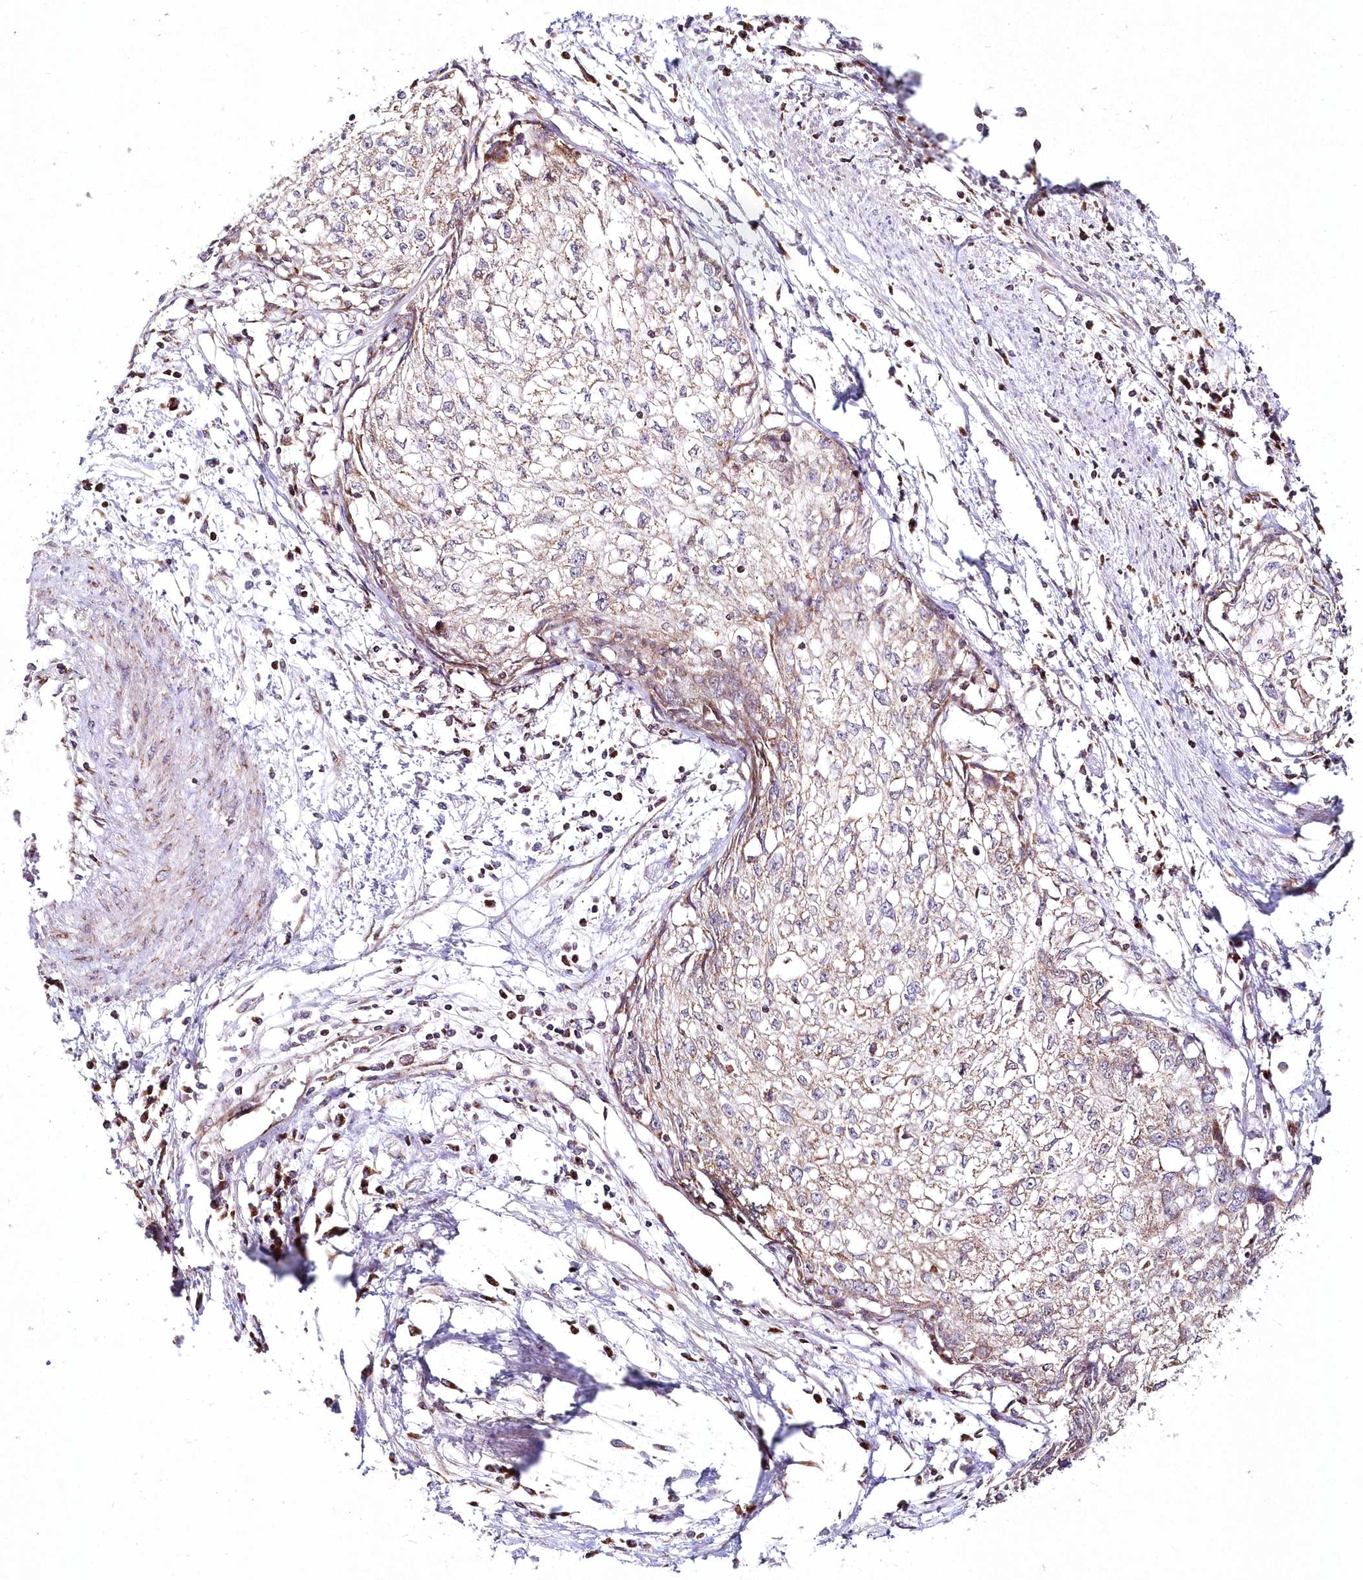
{"staining": {"intensity": "weak", "quantity": "25%-75%", "location": "cytoplasmic/membranous"}, "tissue": "cervical cancer", "cell_type": "Tumor cells", "image_type": "cancer", "snomed": [{"axis": "morphology", "description": "Squamous cell carcinoma, NOS"}, {"axis": "topography", "description": "Cervix"}], "caption": "A photomicrograph of squamous cell carcinoma (cervical) stained for a protein displays weak cytoplasmic/membranous brown staining in tumor cells. The protein is shown in brown color, while the nuclei are stained blue.", "gene": "DNA2", "patient": {"sex": "female", "age": 57}}